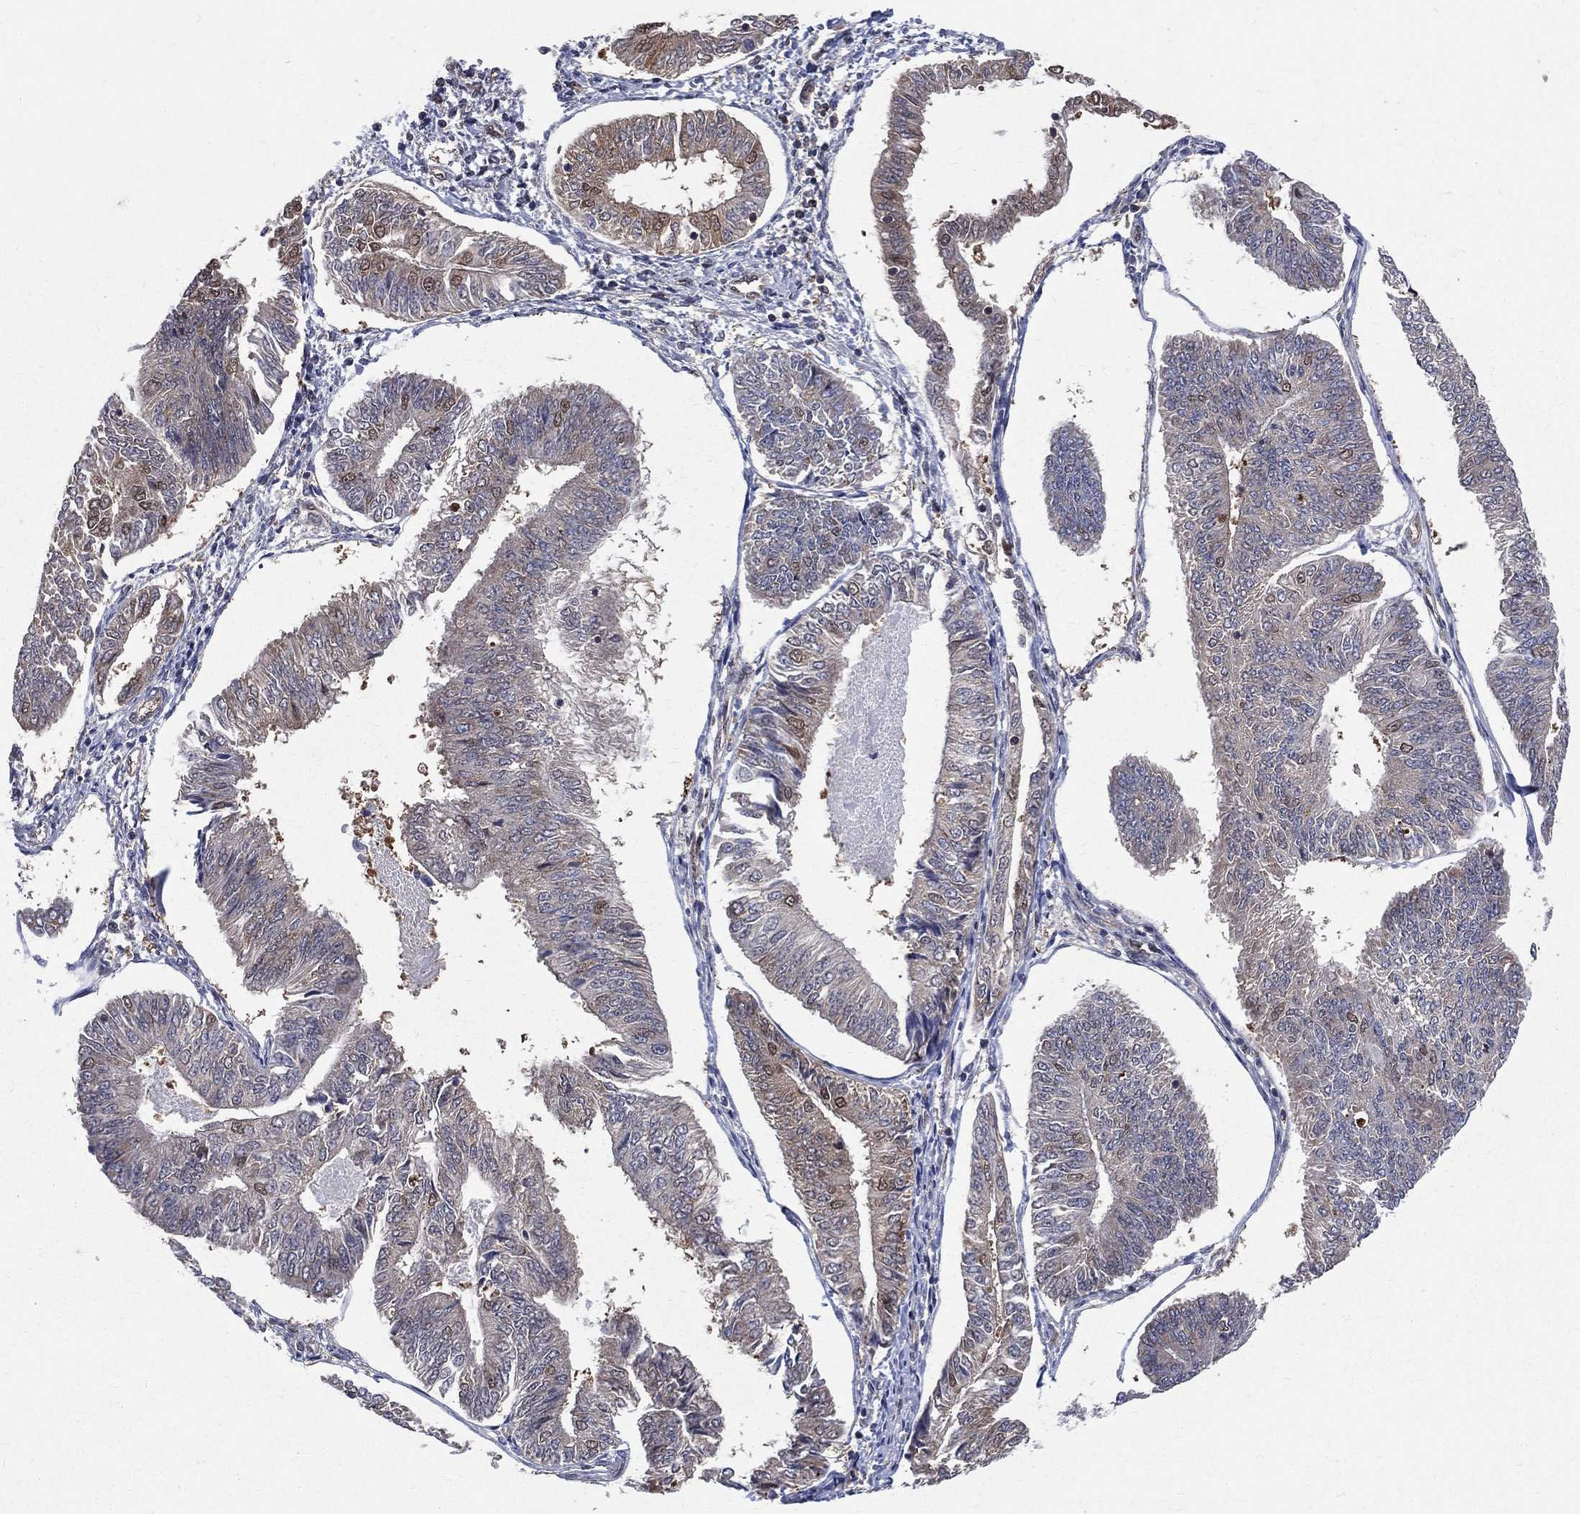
{"staining": {"intensity": "moderate", "quantity": "<25%", "location": "nuclear"}, "tissue": "endometrial cancer", "cell_type": "Tumor cells", "image_type": "cancer", "snomed": [{"axis": "morphology", "description": "Adenocarcinoma, NOS"}, {"axis": "topography", "description": "Endometrium"}], "caption": "A photomicrograph of human endometrial adenocarcinoma stained for a protein demonstrates moderate nuclear brown staining in tumor cells.", "gene": "GMPR2", "patient": {"sex": "female", "age": 58}}